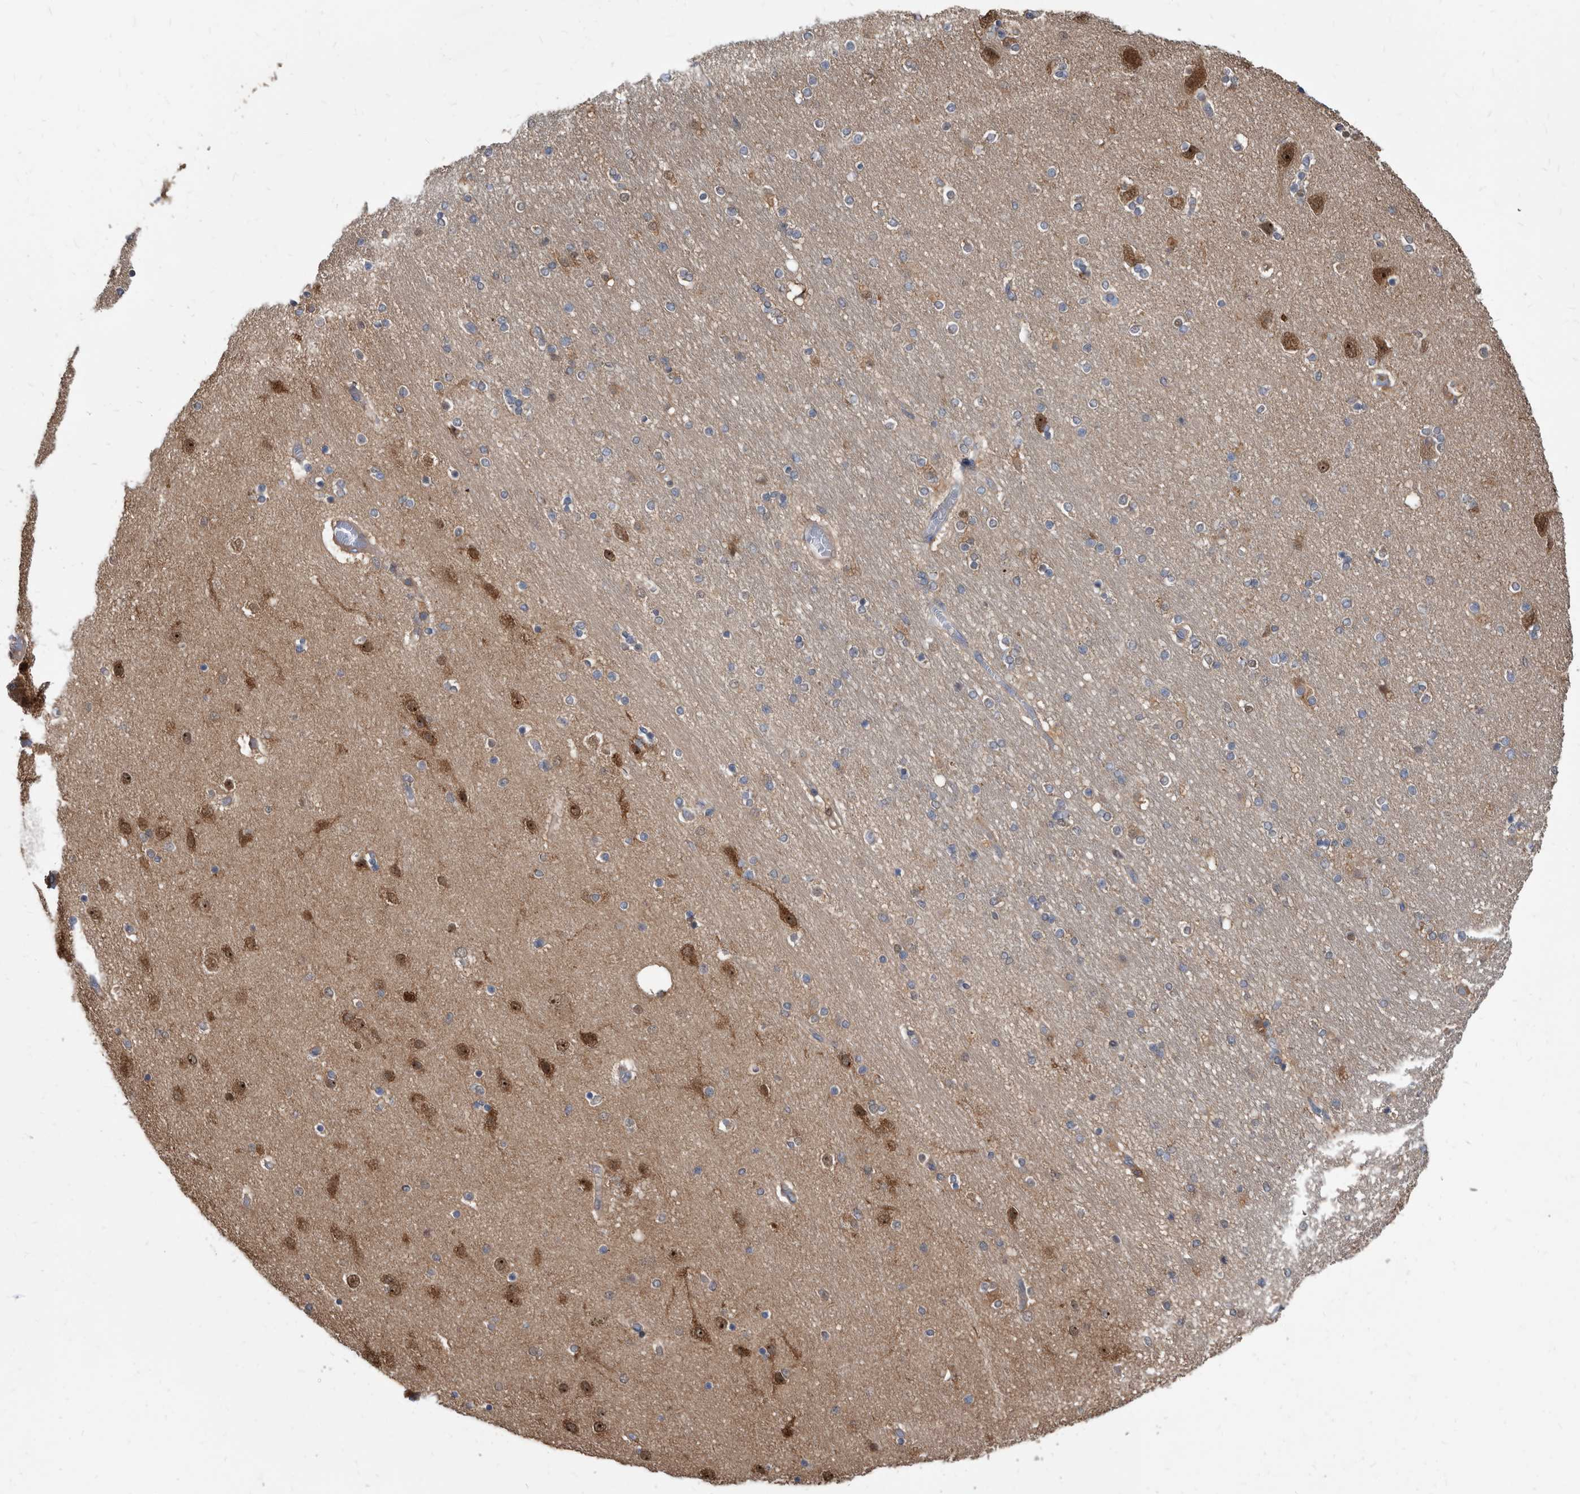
{"staining": {"intensity": "negative", "quantity": "none", "location": "none"}, "tissue": "hippocampus", "cell_type": "Glial cells", "image_type": "normal", "snomed": [{"axis": "morphology", "description": "Normal tissue, NOS"}, {"axis": "topography", "description": "Hippocampus"}], "caption": "Immunohistochemistry (IHC) micrograph of normal human hippocampus stained for a protein (brown), which exhibits no staining in glial cells. (DAB immunohistochemistry (IHC), high magnification).", "gene": "APEH", "patient": {"sex": "female", "age": 54}}